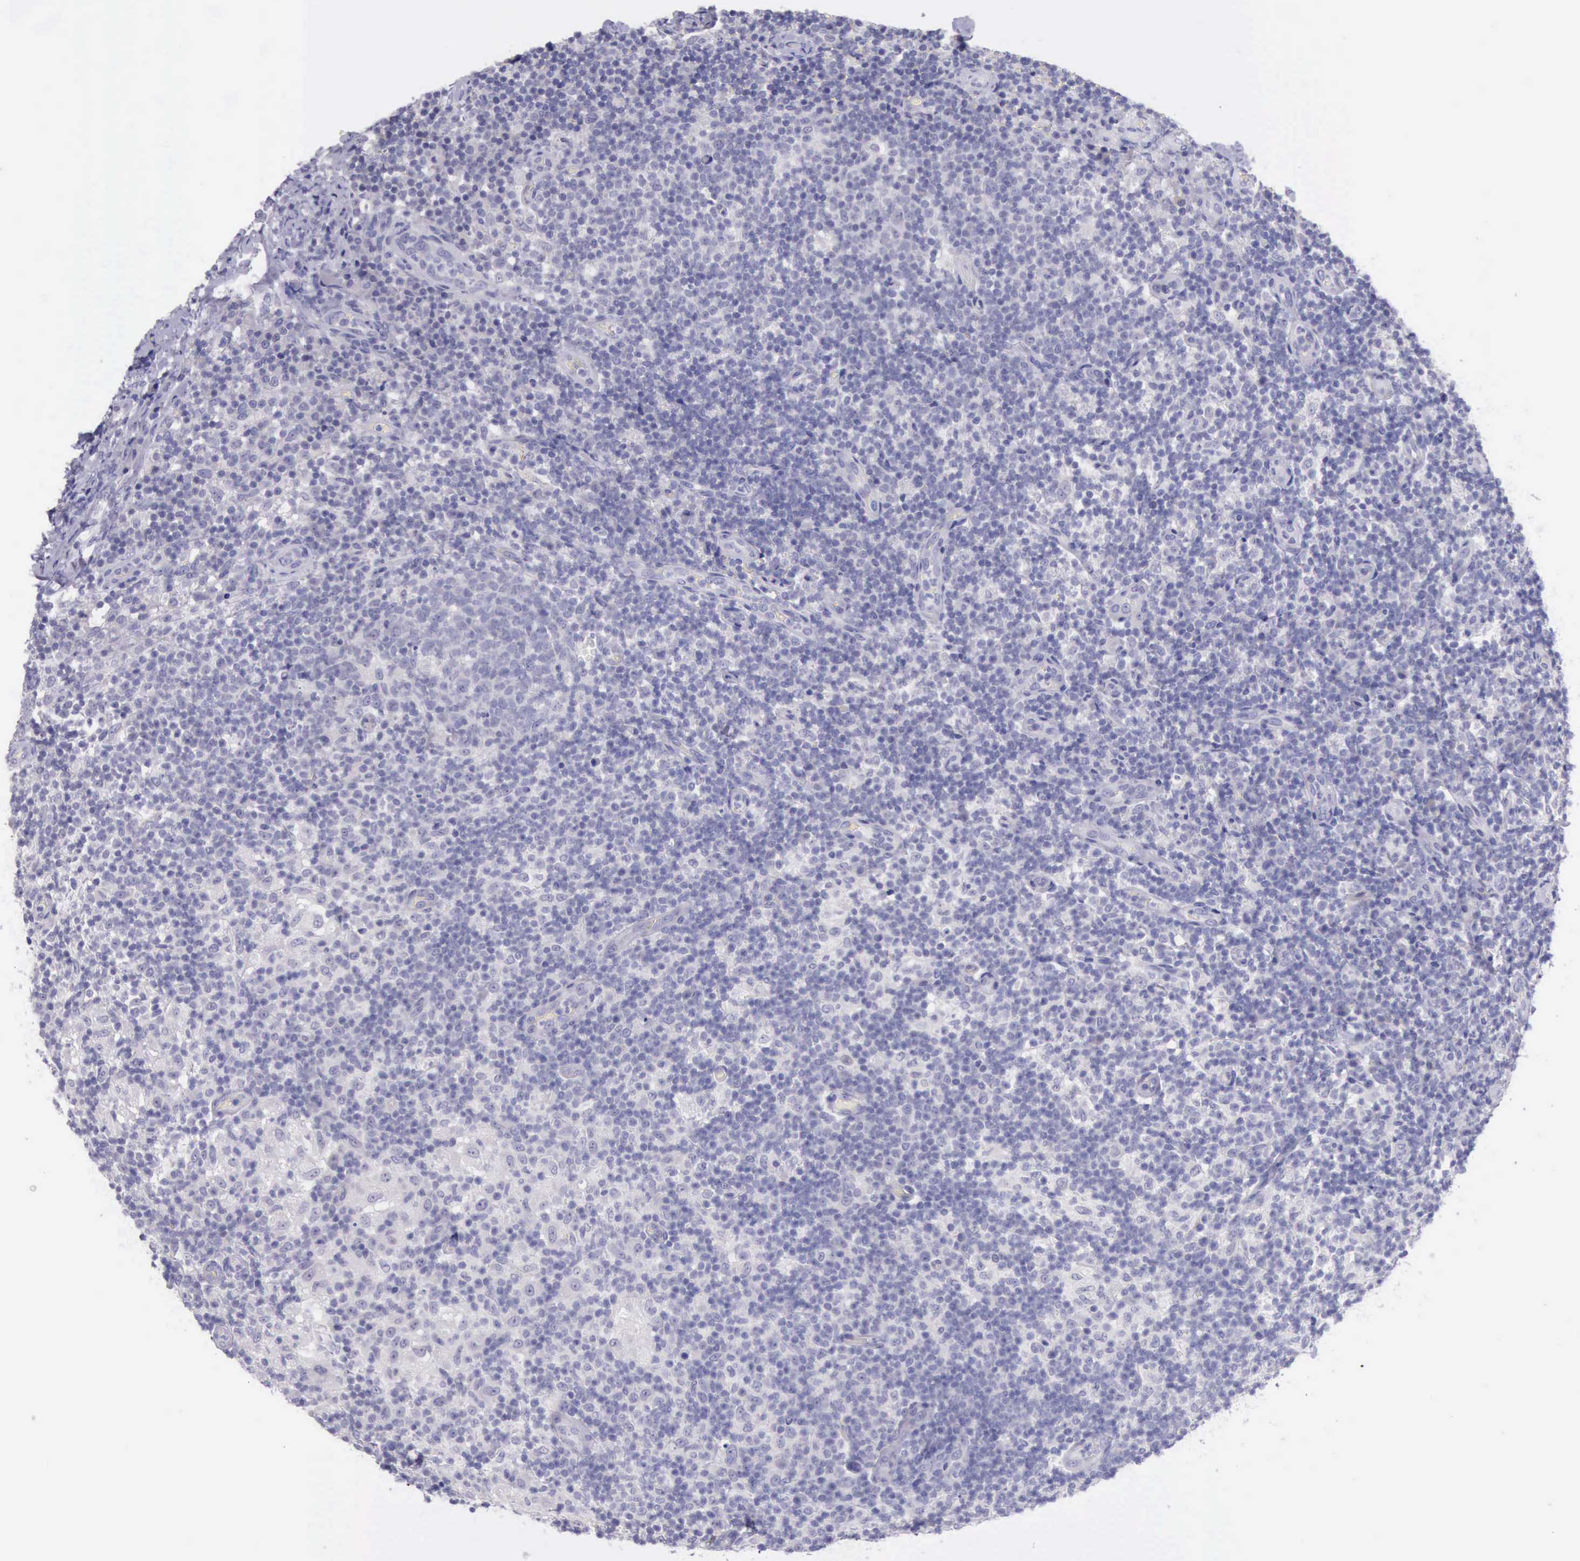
{"staining": {"intensity": "negative", "quantity": "none", "location": "none"}, "tissue": "lymph node", "cell_type": "Germinal center cells", "image_type": "normal", "snomed": [{"axis": "morphology", "description": "Normal tissue, NOS"}, {"axis": "morphology", "description": "Inflammation, NOS"}, {"axis": "topography", "description": "Lymph node"}], "caption": "Germinal center cells are negative for protein expression in unremarkable human lymph node. (DAB immunohistochemistry with hematoxylin counter stain).", "gene": "LRFN5", "patient": {"sex": "male", "age": 46}}